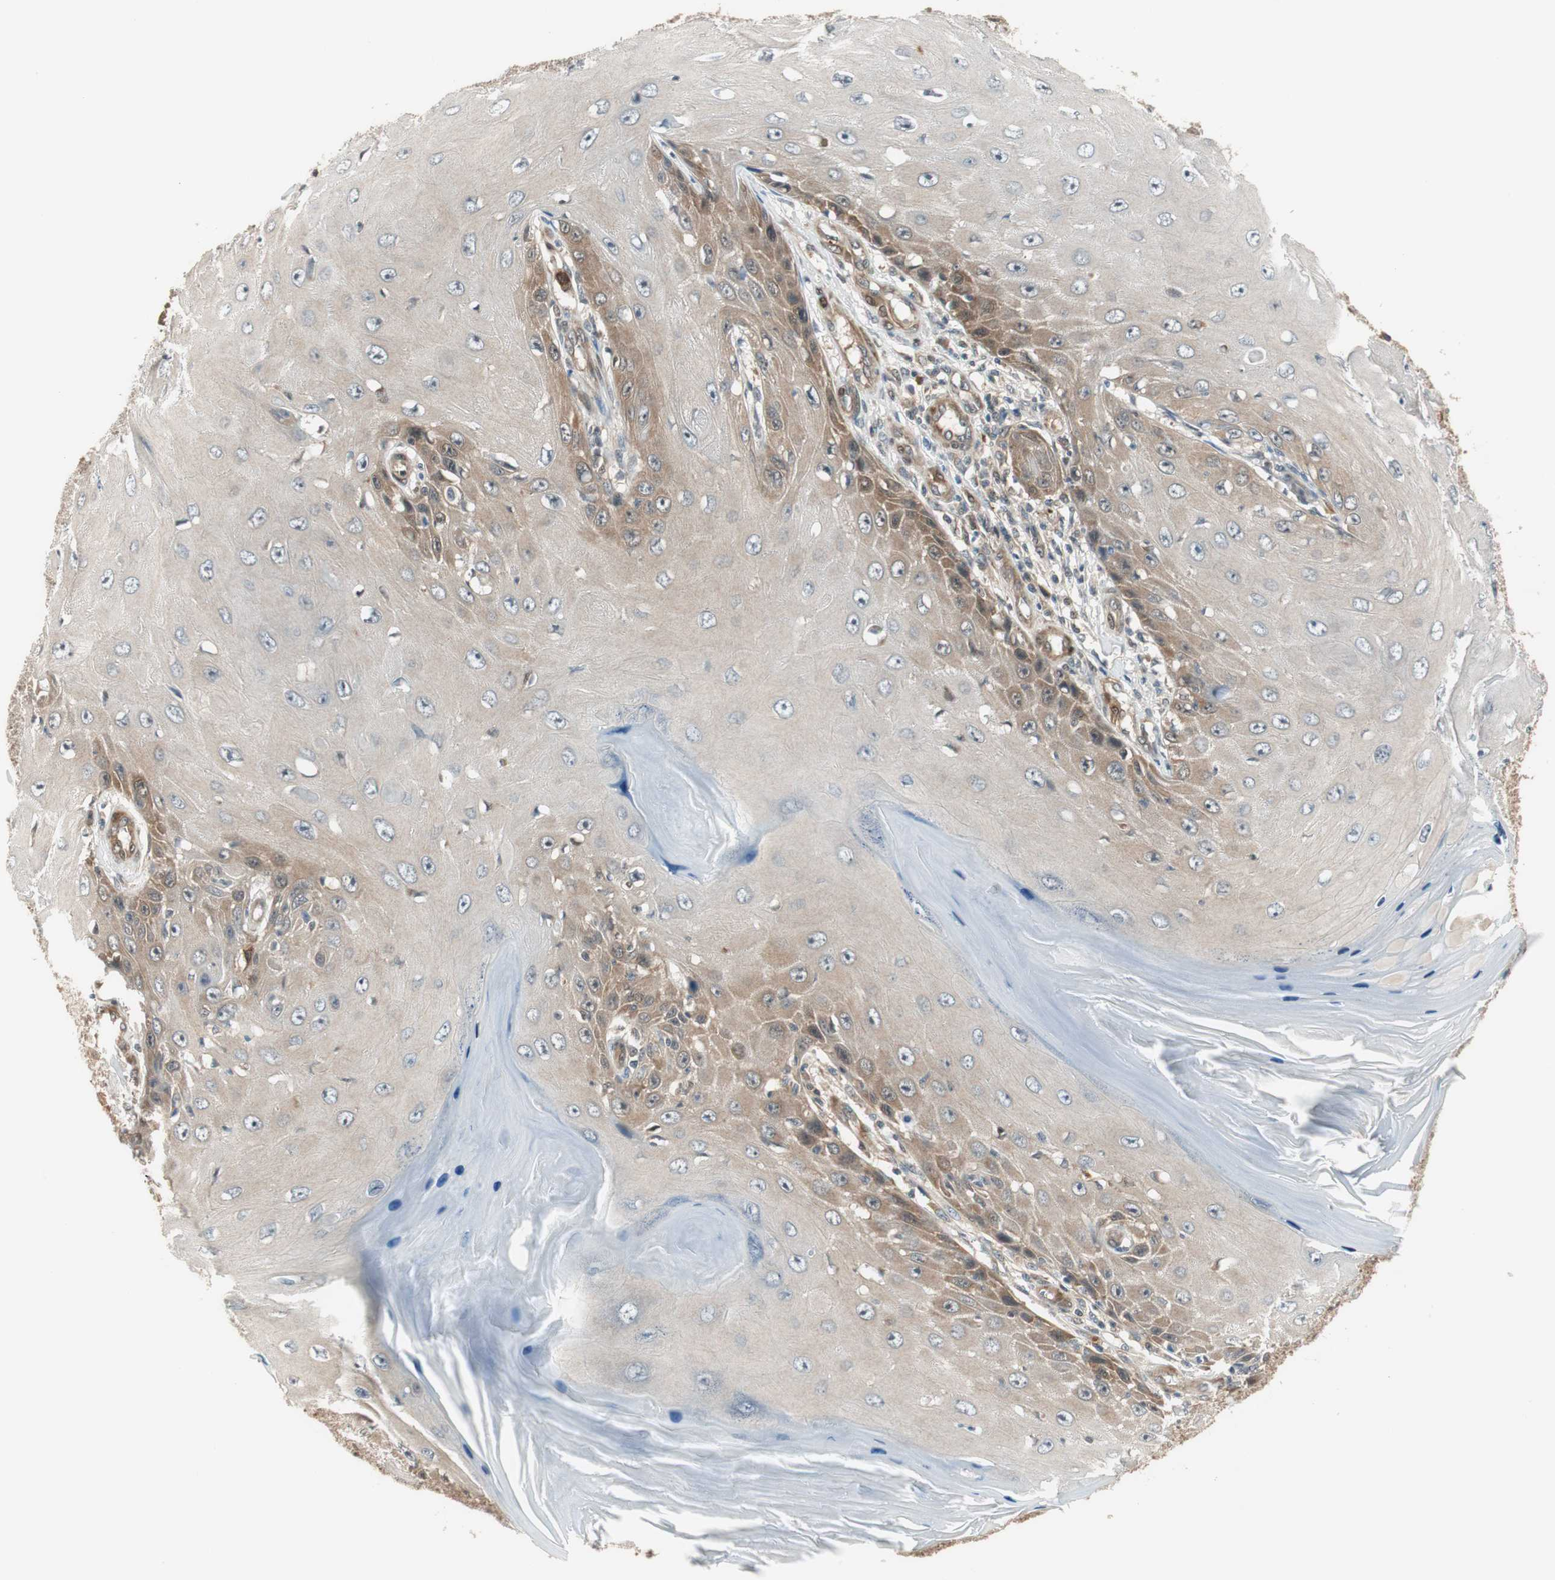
{"staining": {"intensity": "weak", "quantity": "<25%", "location": "cytoplasmic/membranous"}, "tissue": "skin cancer", "cell_type": "Tumor cells", "image_type": "cancer", "snomed": [{"axis": "morphology", "description": "Squamous cell carcinoma, NOS"}, {"axis": "topography", "description": "Skin"}], "caption": "Immunohistochemical staining of skin squamous cell carcinoma shows no significant expression in tumor cells.", "gene": "IPO5", "patient": {"sex": "female", "age": 73}}